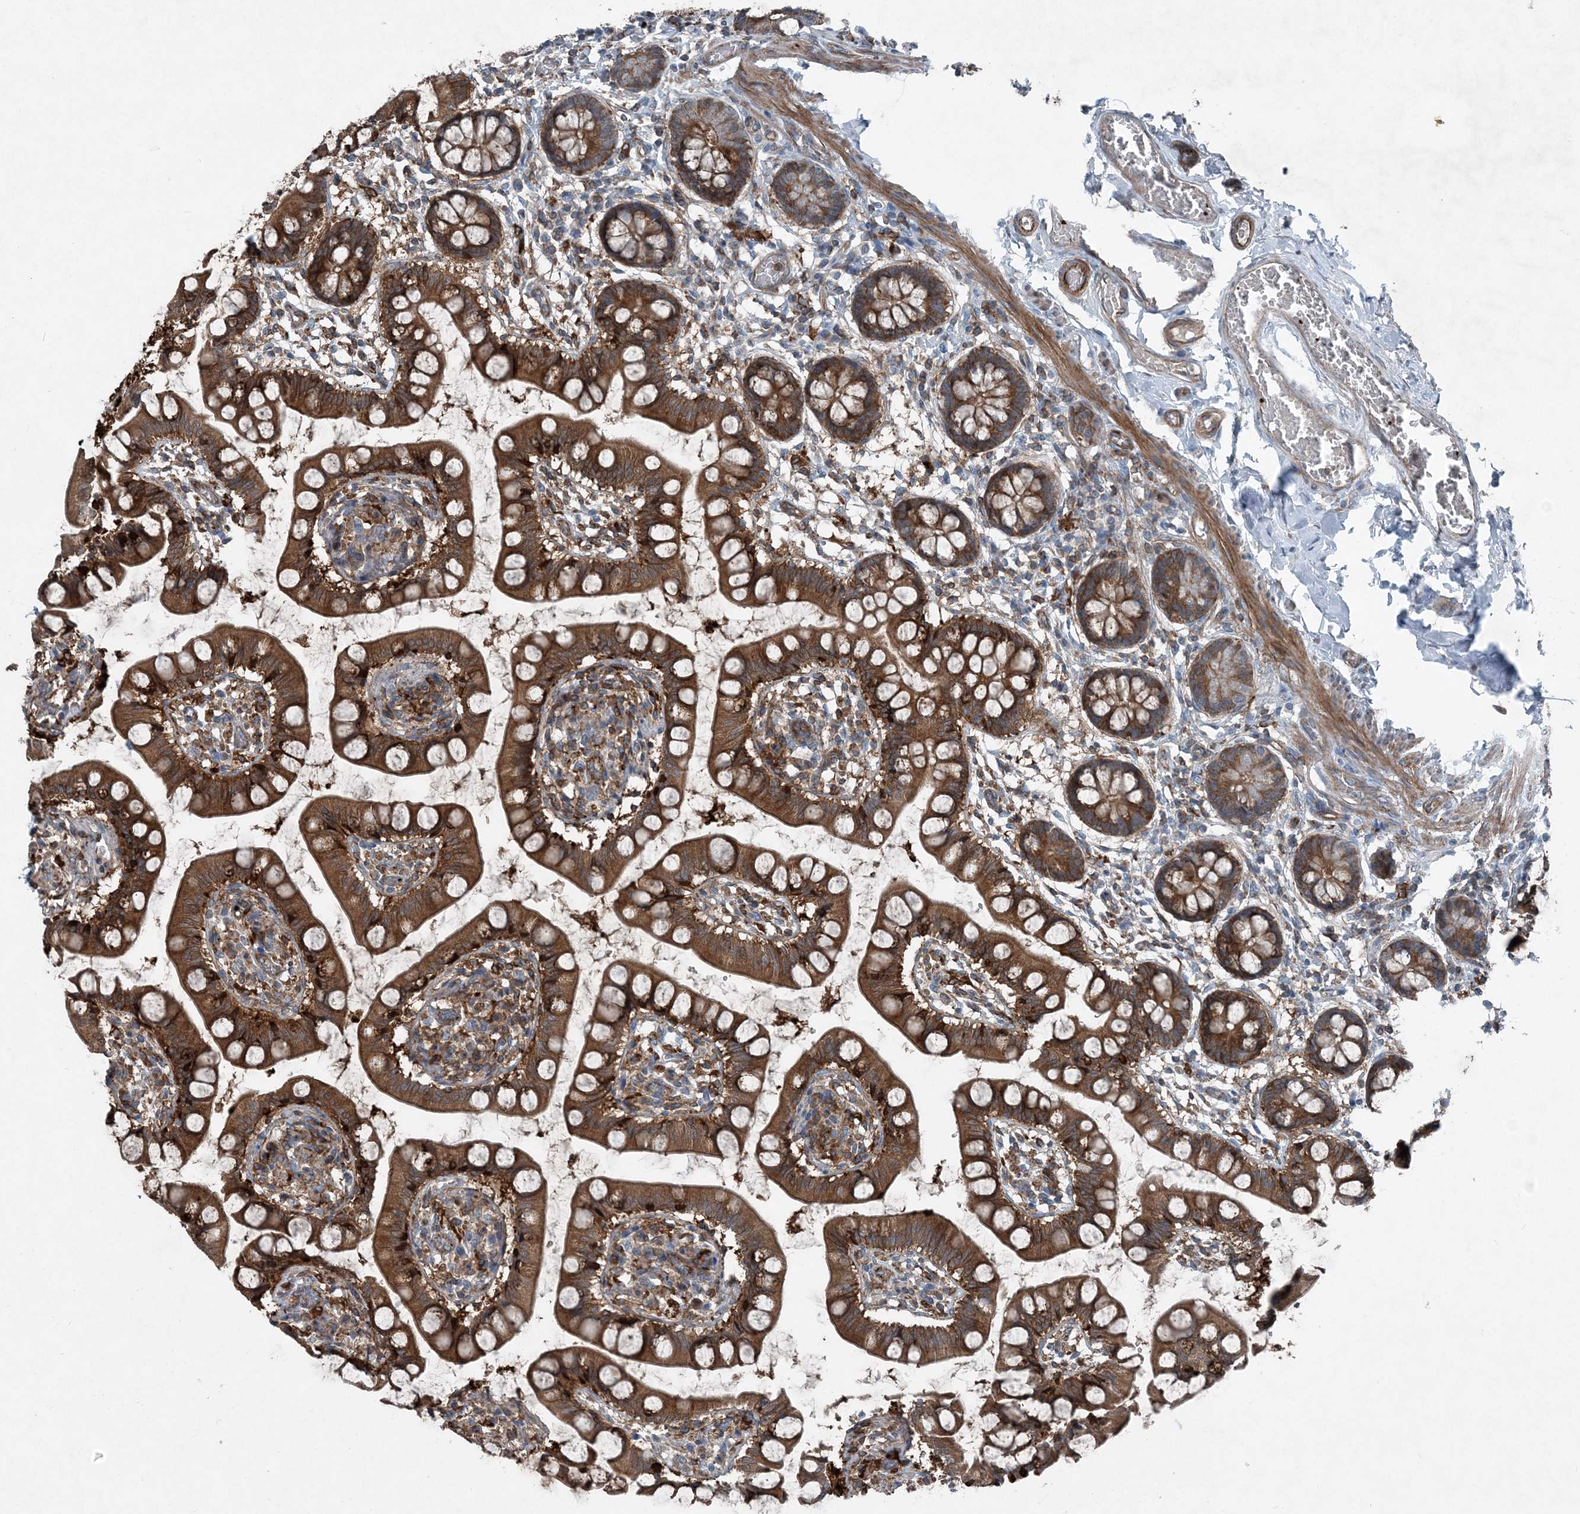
{"staining": {"intensity": "strong", "quantity": ">75%", "location": "cytoplasmic/membranous"}, "tissue": "small intestine", "cell_type": "Glandular cells", "image_type": "normal", "snomed": [{"axis": "morphology", "description": "Normal tissue, NOS"}, {"axis": "topography", "description": "Small intestine"}], "caption": "Protein staining by immunohistochemistry (IHC) reveals strong cytoplasmic/membranous positivity in approximately >75% of glandular cells in unremarkable small intestine.", "gene": "DGUOK", "patient": {"sex": "male", "age": 52}}